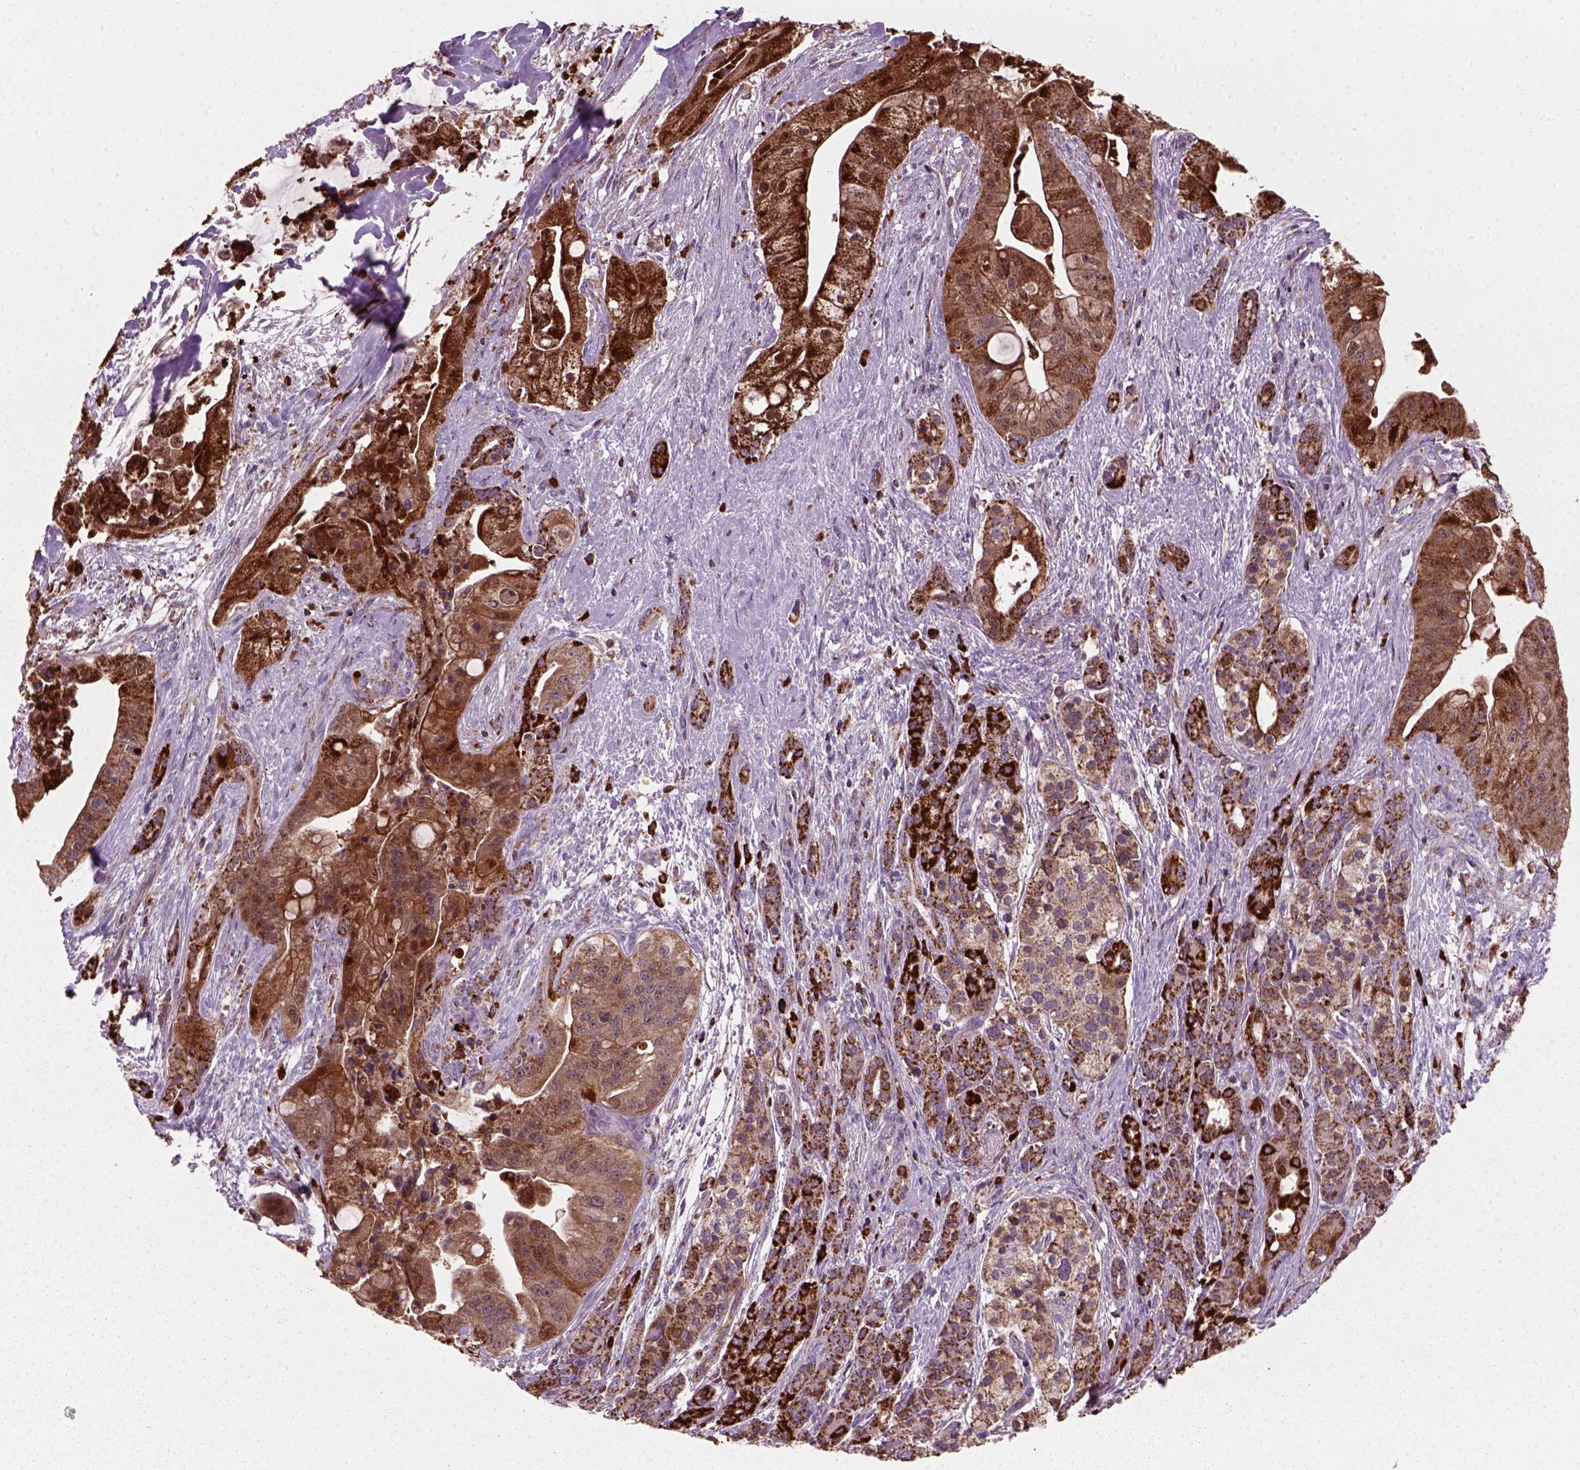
{"staining": {"intensity": "strong", "quantity": ">75%", "location": "cytoplasmic/membranous"}, "tissue": "pancreatic cancer", "cell_type": "Tumor cells", "image_type": "cancer", "snomed": [{"axis": "morphology", "description": "Normal tissue, NOS"}, {"axis": "morphology", "description": "Inflammation, NOS"}, {"axis": "morphology", "description": "Adenocarcinoma, NOS"}, {"axis": "topography", "description": "Pancreas"}], "caption": "Protein expression by immunohistochemistry (IHC) reveals strong cytoplasmic/membranous staining in approximately >75% of tumor cells in adenocarcinoma (pancreatic).", "gene": "NUDT16L1", "patient": {"sex": "male", "age": 57}}